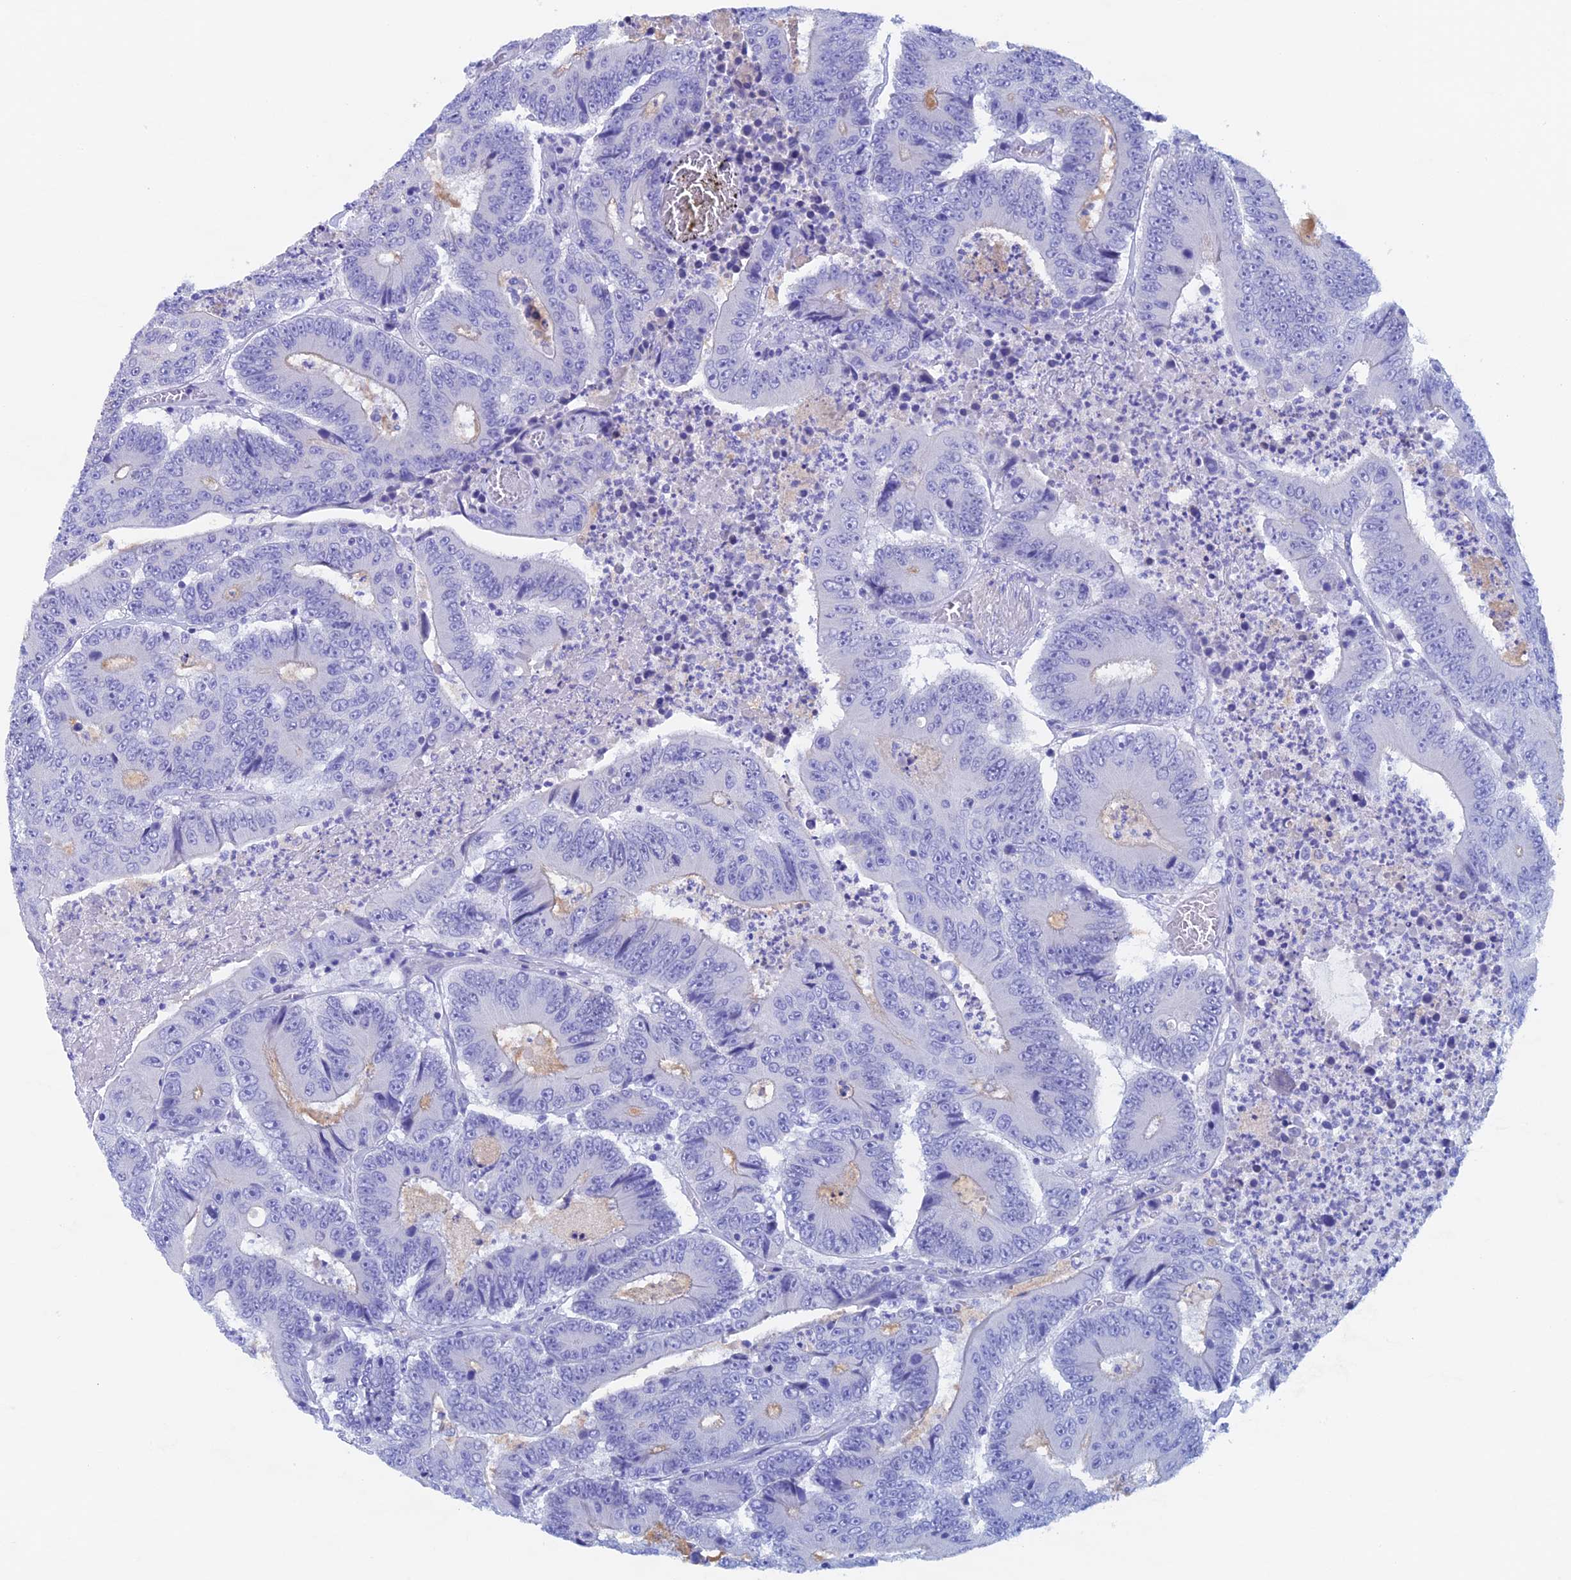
{"staining": {"intensity": "negative", "quantity": "none", "location": "none"}, "tissue": "colorectal cancer", "cell_type": "Tumor cells", "image_type": "cancer", "snomed": [{"axis": "morphology", "description": "Adenocarcinoma, NOS"}, {"axis": "topography", "description": "Colon"}], "caption": "An immunohistochemistry (IHC) micrograph of colorectal adenocarcinoma is shown. There is no staining in tumor cells of colorectal adenocarcinoma. Brightfield microscopy of IHC stained with DAB (3,3'-diaminobenzidine) (brown) and hematoxylin (blue), captured at high magnification.", "gene": "PSMC3IP", "patient": {"sex": "male", "age": 83}}